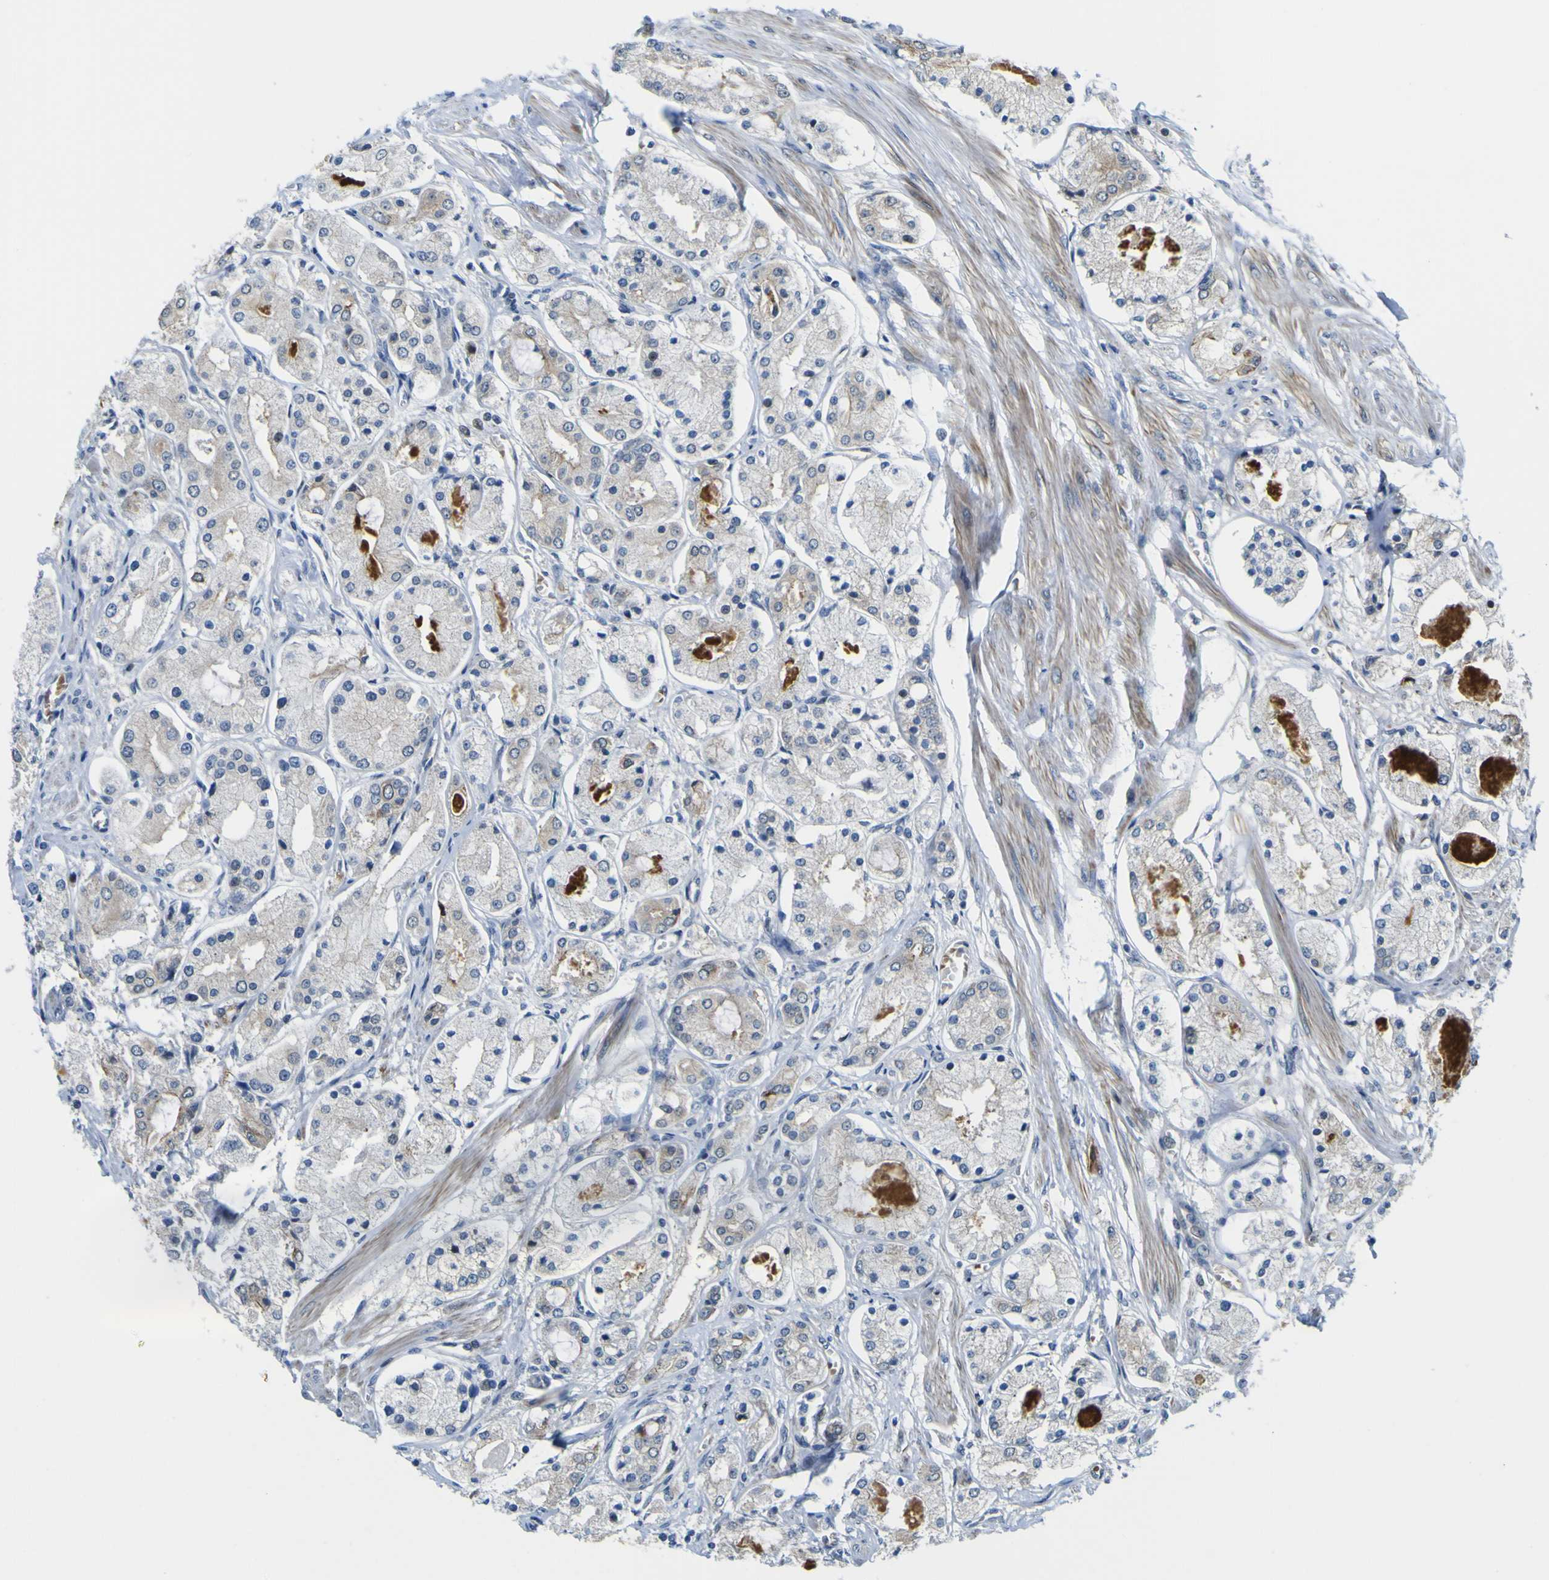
{"staining": {"intensity": "moderate", "quantity": "<25%", "location": "cytoplasmic/membranous"}, "tissue": "prostate cancer", "cell_type": "Tumor cells", "image_type": "cancer", "snomed": [{"axis": "morphology", "description": "Adenocarcinoma, High grade"}, {"axis": "topography", "description": "Prostate"}], "caption": "IHC micrograph of neoplastic tissue: human high-grade adenocarcinoma (prostate) stained using immunohistochemistry (IHC) shows low levels of moderate protein expression localized specifically in the cytoplasmic/membranous of tumor cells, appearing as a cytoplasmic/membranous brown color.", "gene": "KDM7A", "patient": {"sex": "male", "age": 66}}